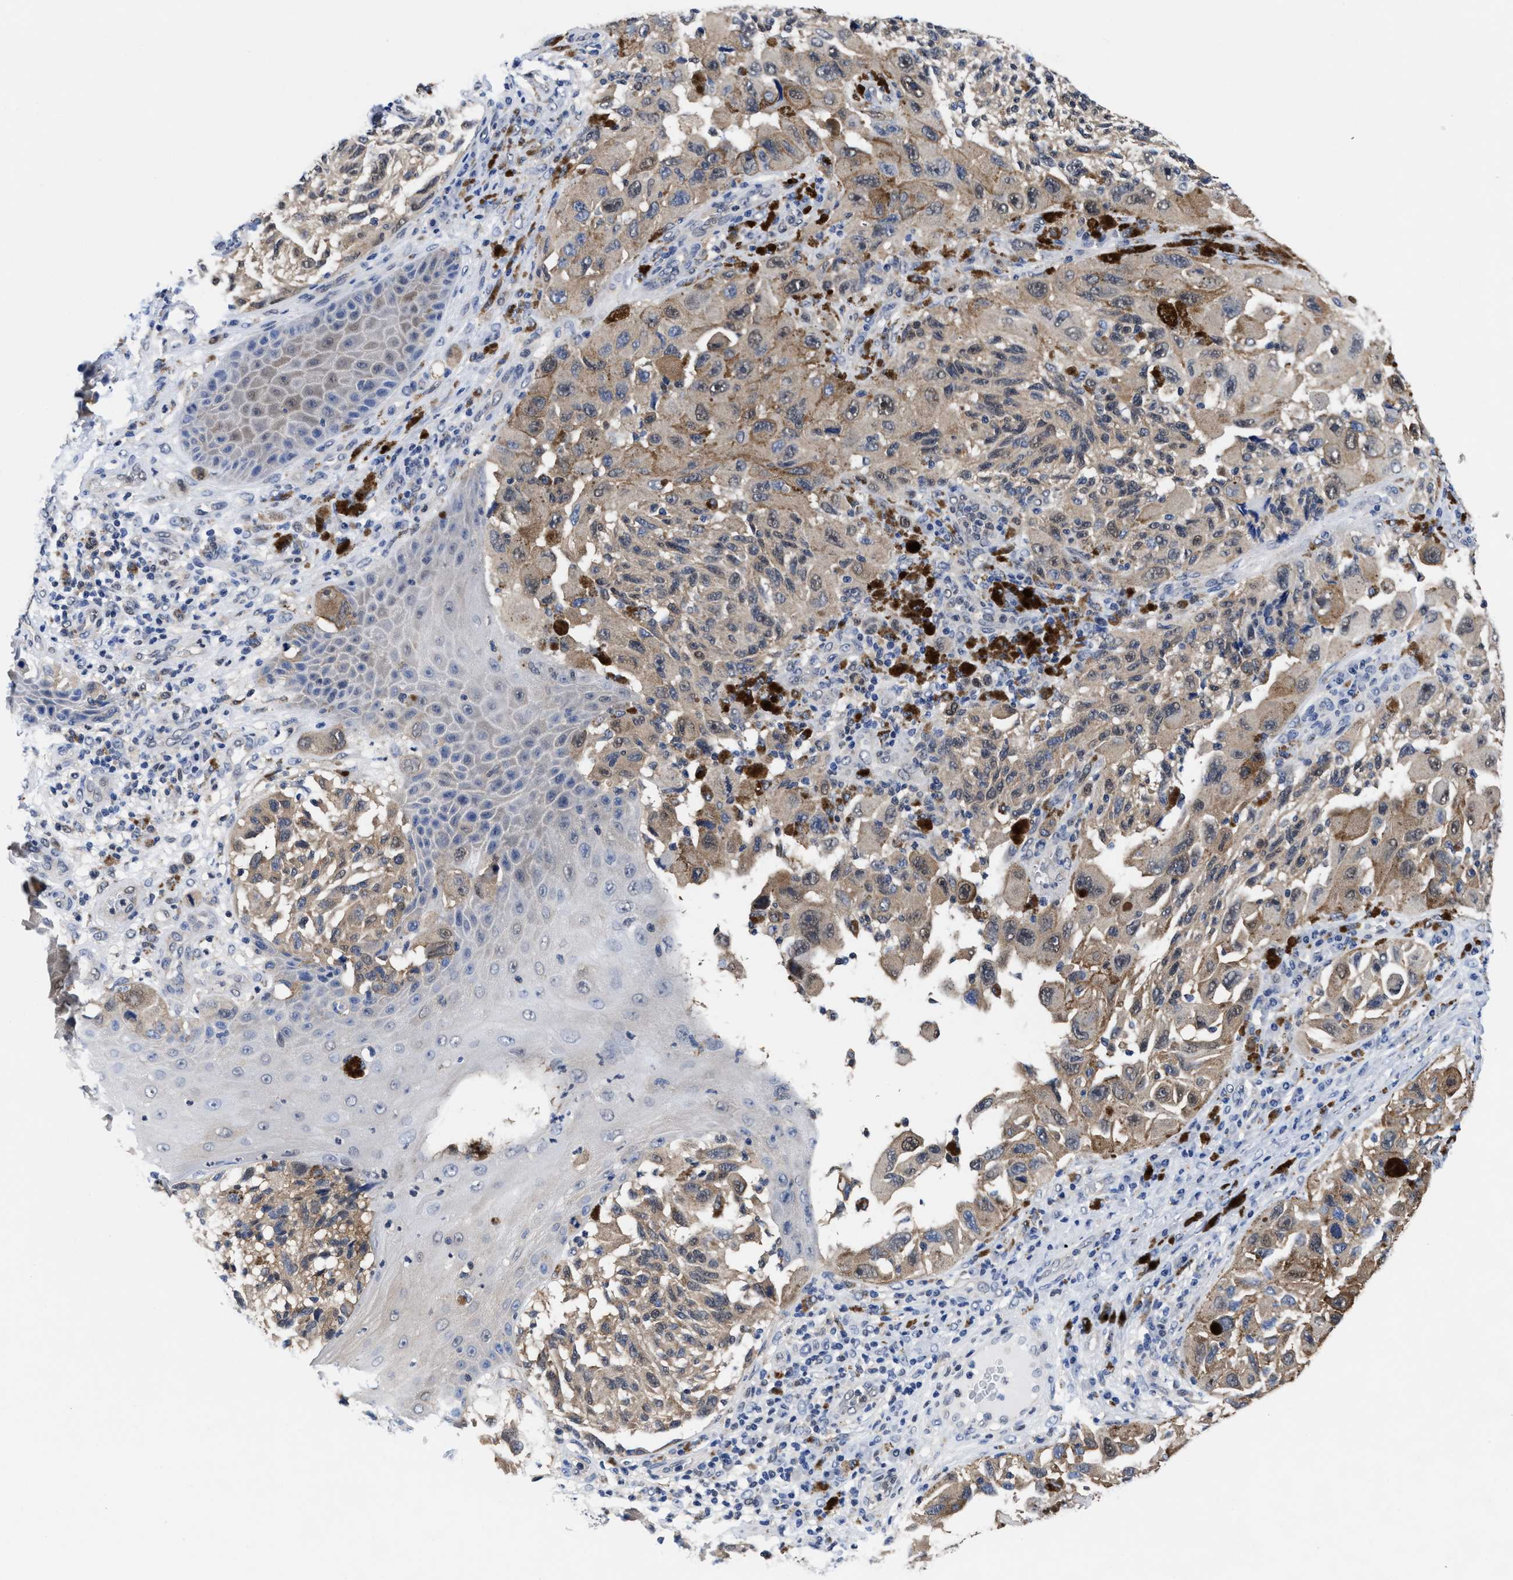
{"staining": {"intensity": "weak", "quantity": ">75%", "location": "cytoplasmic/membranous,nuclear"}, "tissue": "melanoma", "cell_type": "Tumor cells", "image_type": "cancer", "snomed": [{"axis": "morphology", "description": "Malignant melanoma, NOS"}, {"axis": "topography", "description": "Skin"}], "caption": "Protein staining exhibits weak cytoplasmic/membranous and nuclear expression in approximately >75% of tumor cells in melanoma.", "gene": "ACLY", "patient": {"sex": "female", "age": 73}}